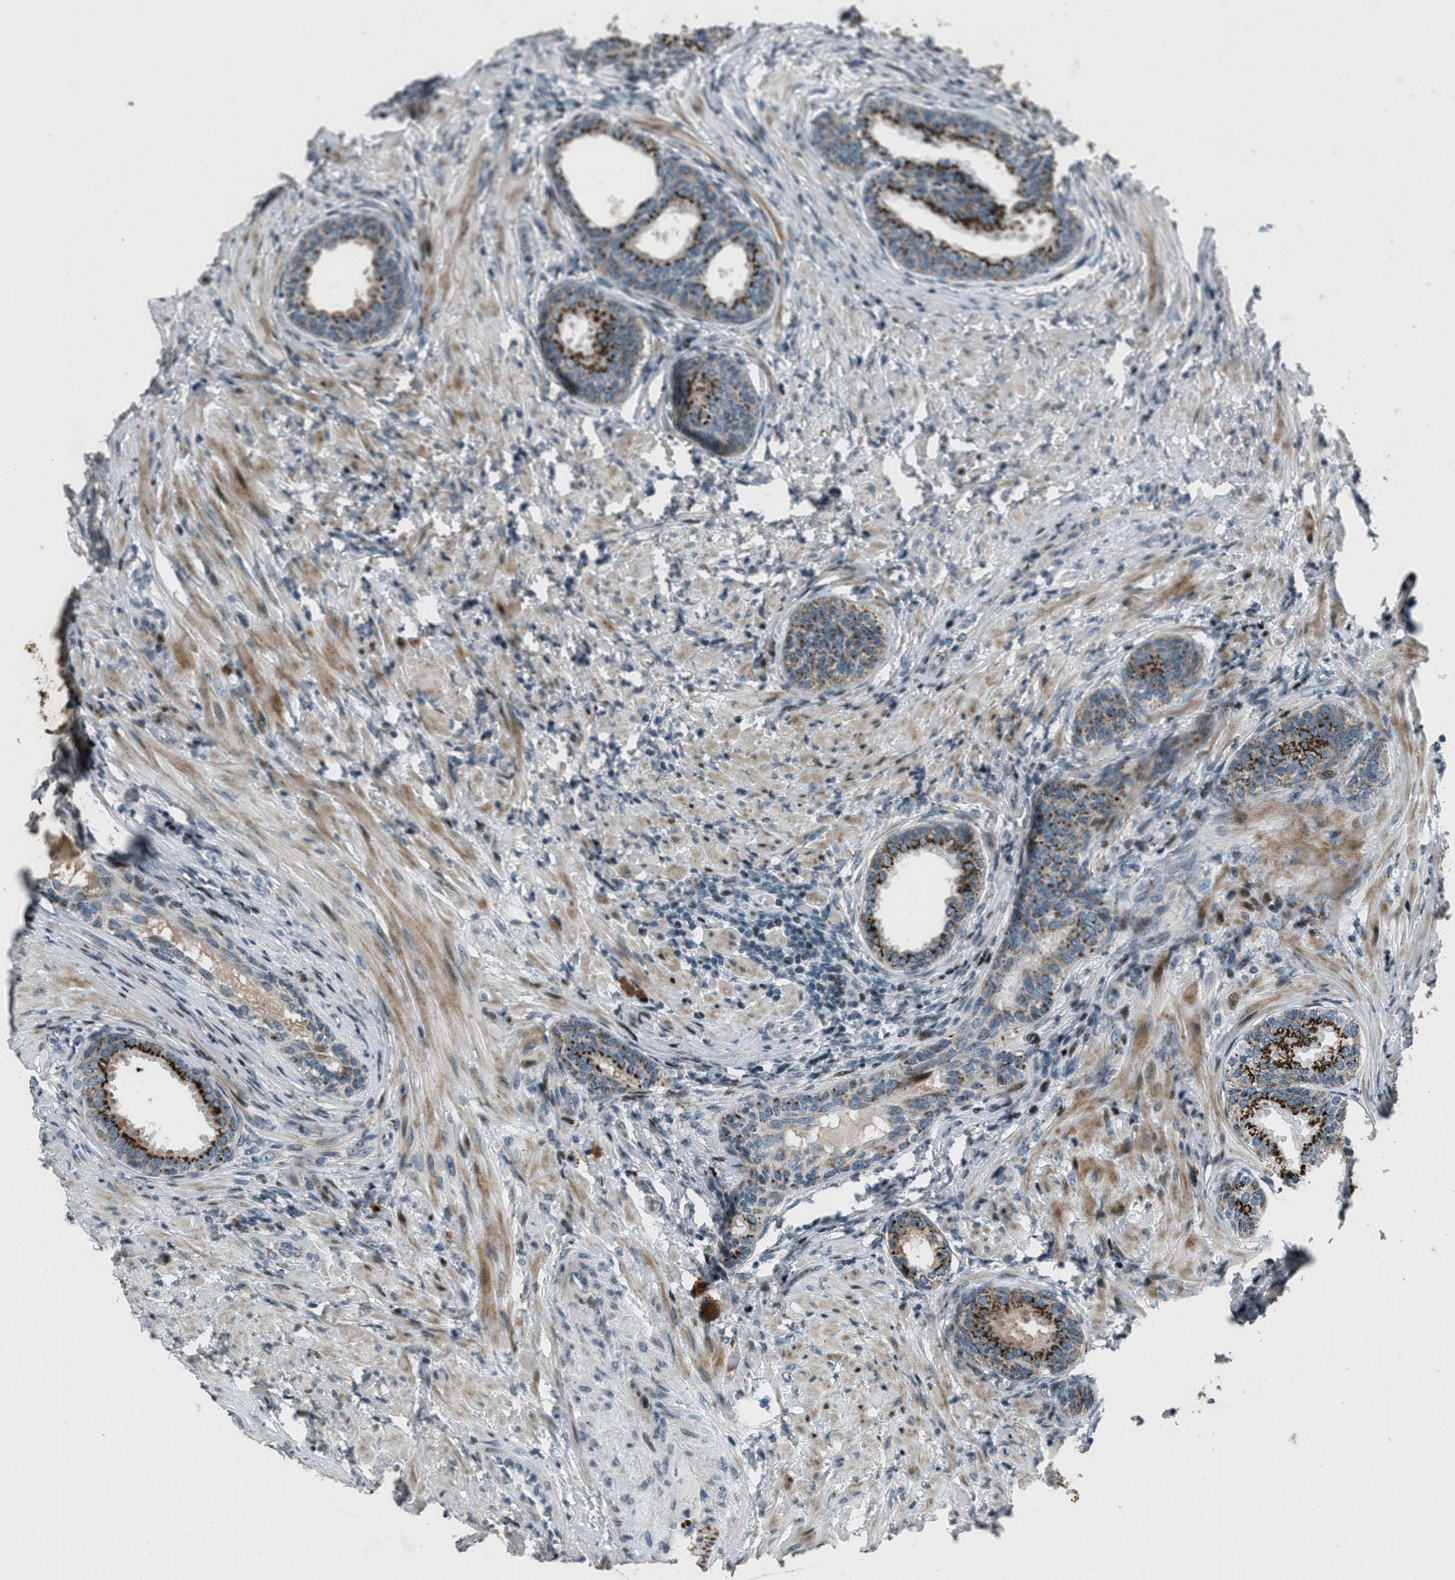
{"staining": {"intensity": "strong", "quantity": ">75%", "location": "cytoplasmic/membranous"}, "tissue": "prostate", "cell_type": "Glandular cells", "image_type": "normal", "snomed": [{"axis": "morphology", "description": "Normal tissue, NOS"}, {"axis": "topography", "description": "Prostate"}], "caption": "The image displays a brown stain indicating the presence of a protein in the cytoplasmic/membranous of glandular cells in prostate.", "gene": "GPC6", "patient": {"sex": "male", "age": 76}}